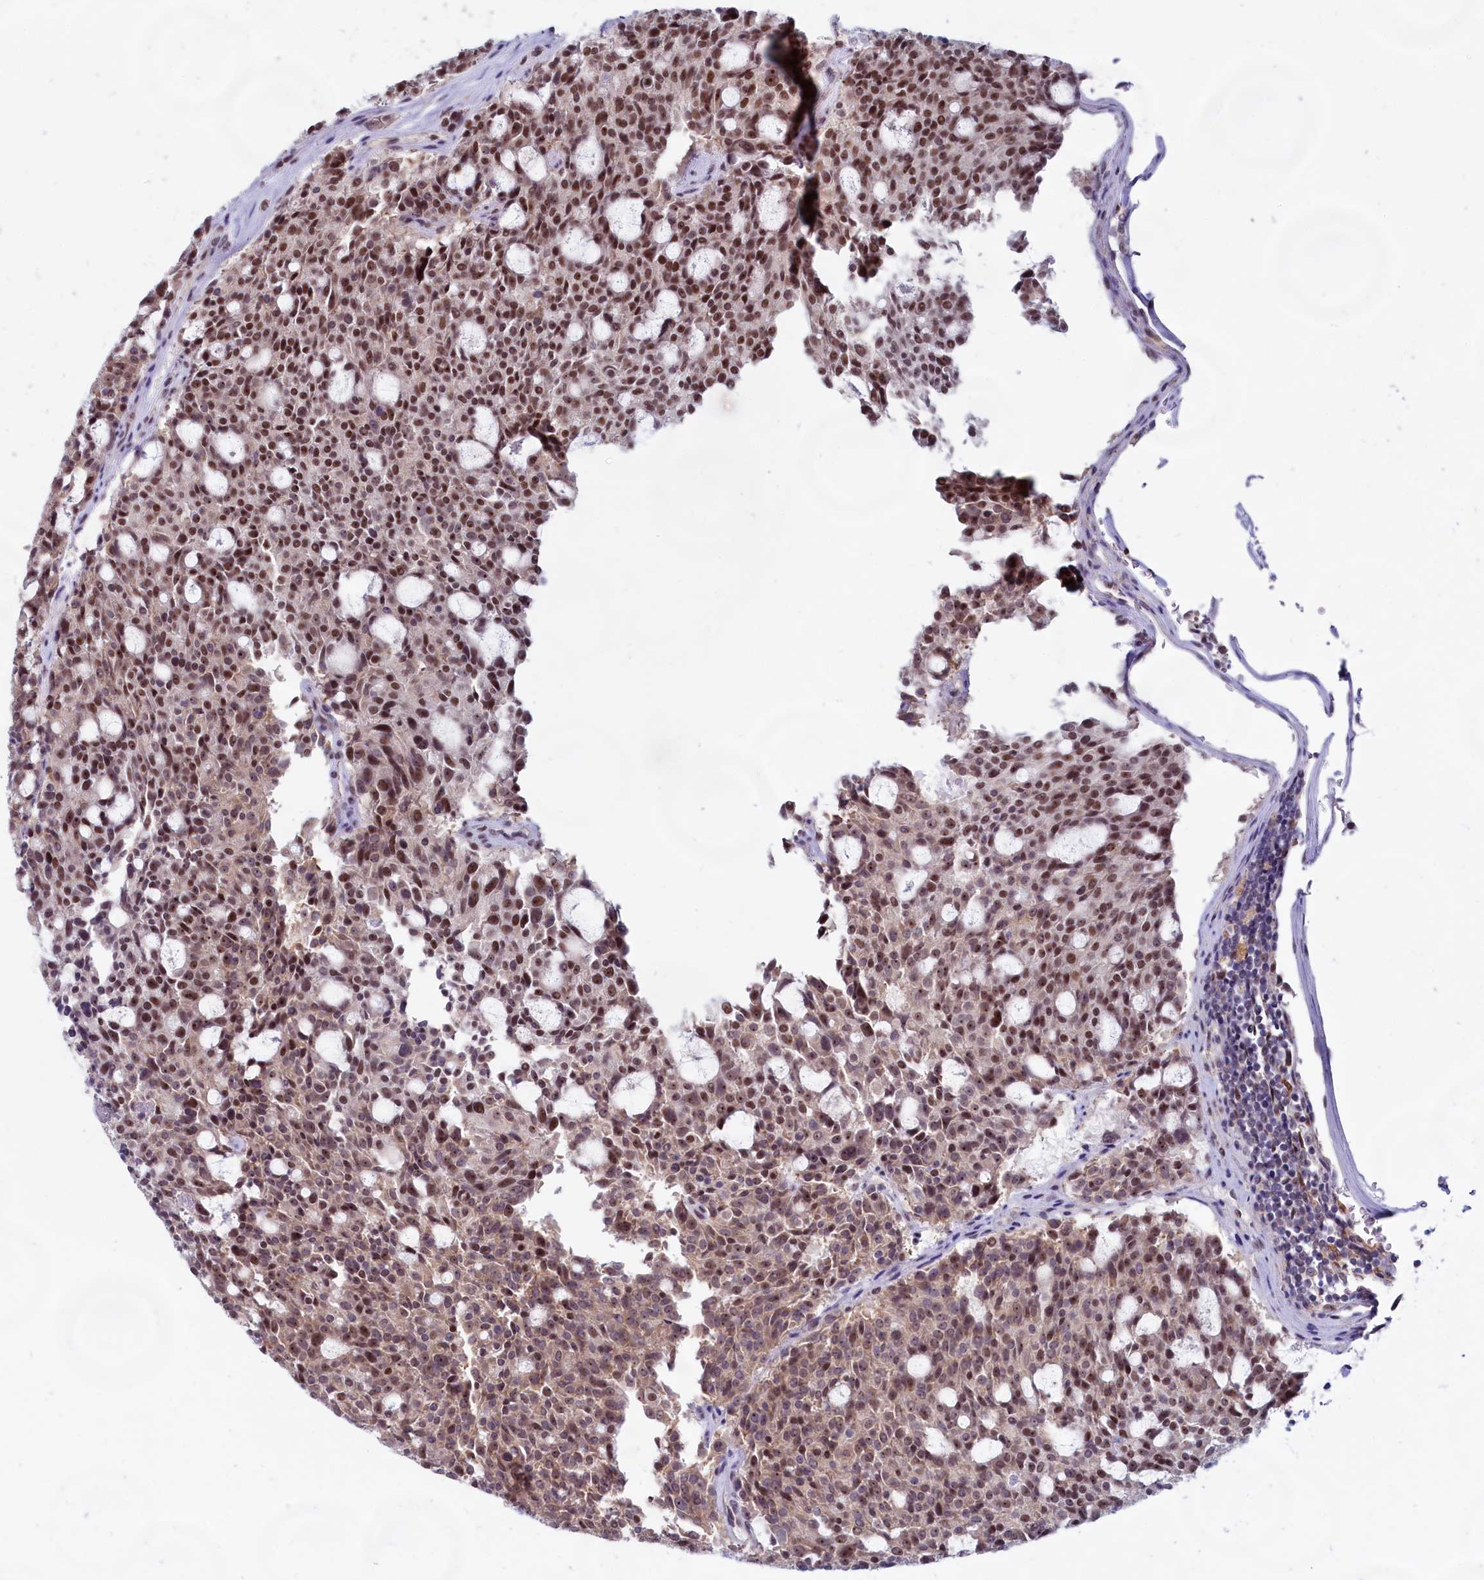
{"staining": {"intensity": "strong", "quantity": ">75%", "location": "nuclear"}, "tissue": "carcinoid", "cell_type": "Tumor cells", "image_type": "cancer", "snomed": [{"axis": "morphology", "description": "Carcinoid, malignant, NOS"}, {"axis": "topography", "description": "Pancreas"}], "caption": "Immunohistochemical staining of human carcinoid reveals high levels of strong nuclear positivity in about >75% of tumor cells. The protein is stained brown, and the nuclei are stained in blue (DAB (3,3'-diaminobenzidine) IHC with brightfield microscopy, high magnification).", "gene": "C1D", "patient": {"sex": "female", "age": 54}}